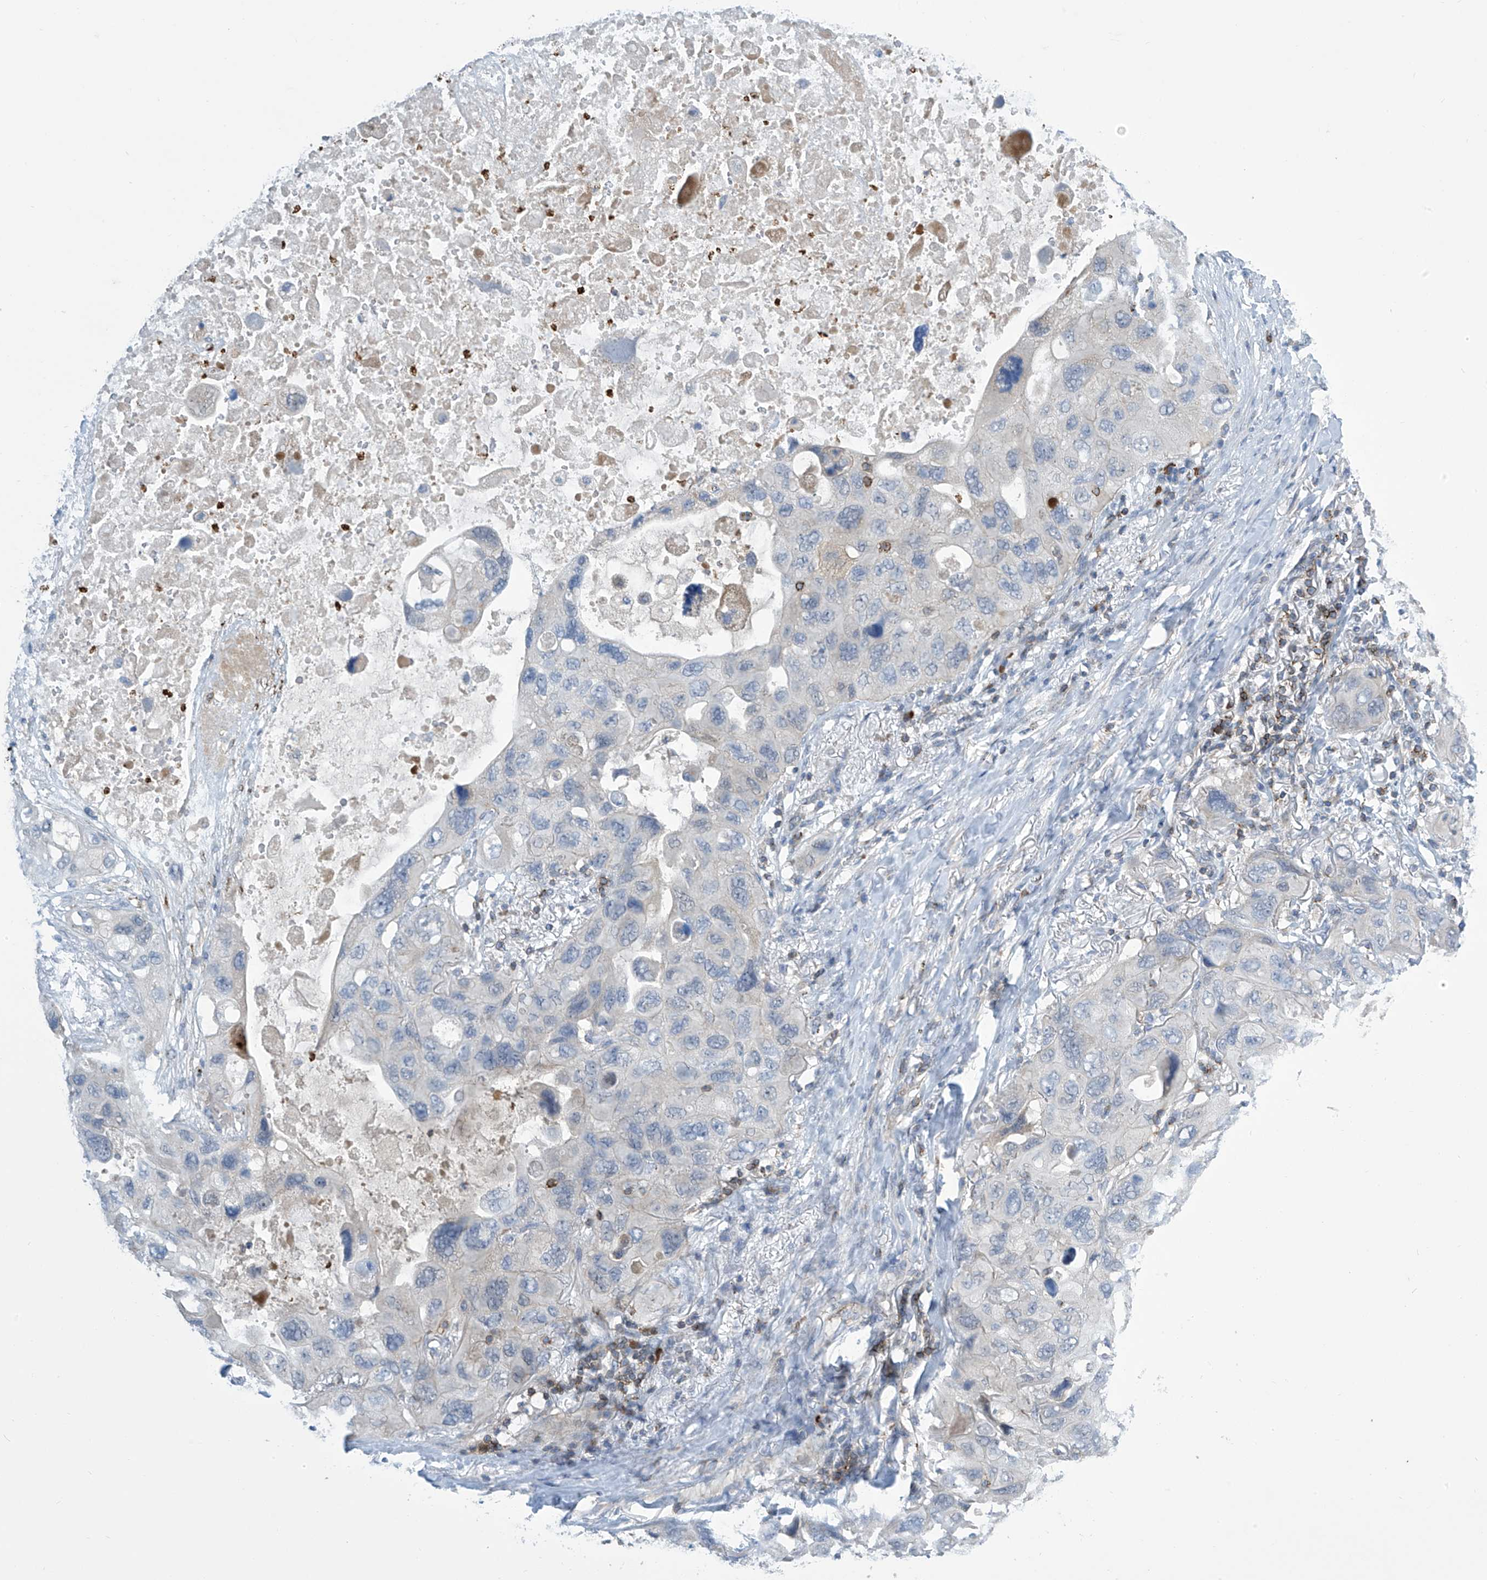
{"staining": {"intensity": "negative", "quantity": "none", "location": "none"}, "tissue": "lung cancer", "cell_type": "Tumor cells", "image_type": "cancer", "snomed": [{"axis": "morphology", "description": "Squamous cell carcinoma, NOS"}, {"axis": "topography", "description": "Lung"}], "caption": "Immunohistochemical staining of human lung squamous cell carcinoma demonstrates no significant positivity in tumor cells.", "gene": "IBA57", "patient": {"sex": "female", "age": 73}}